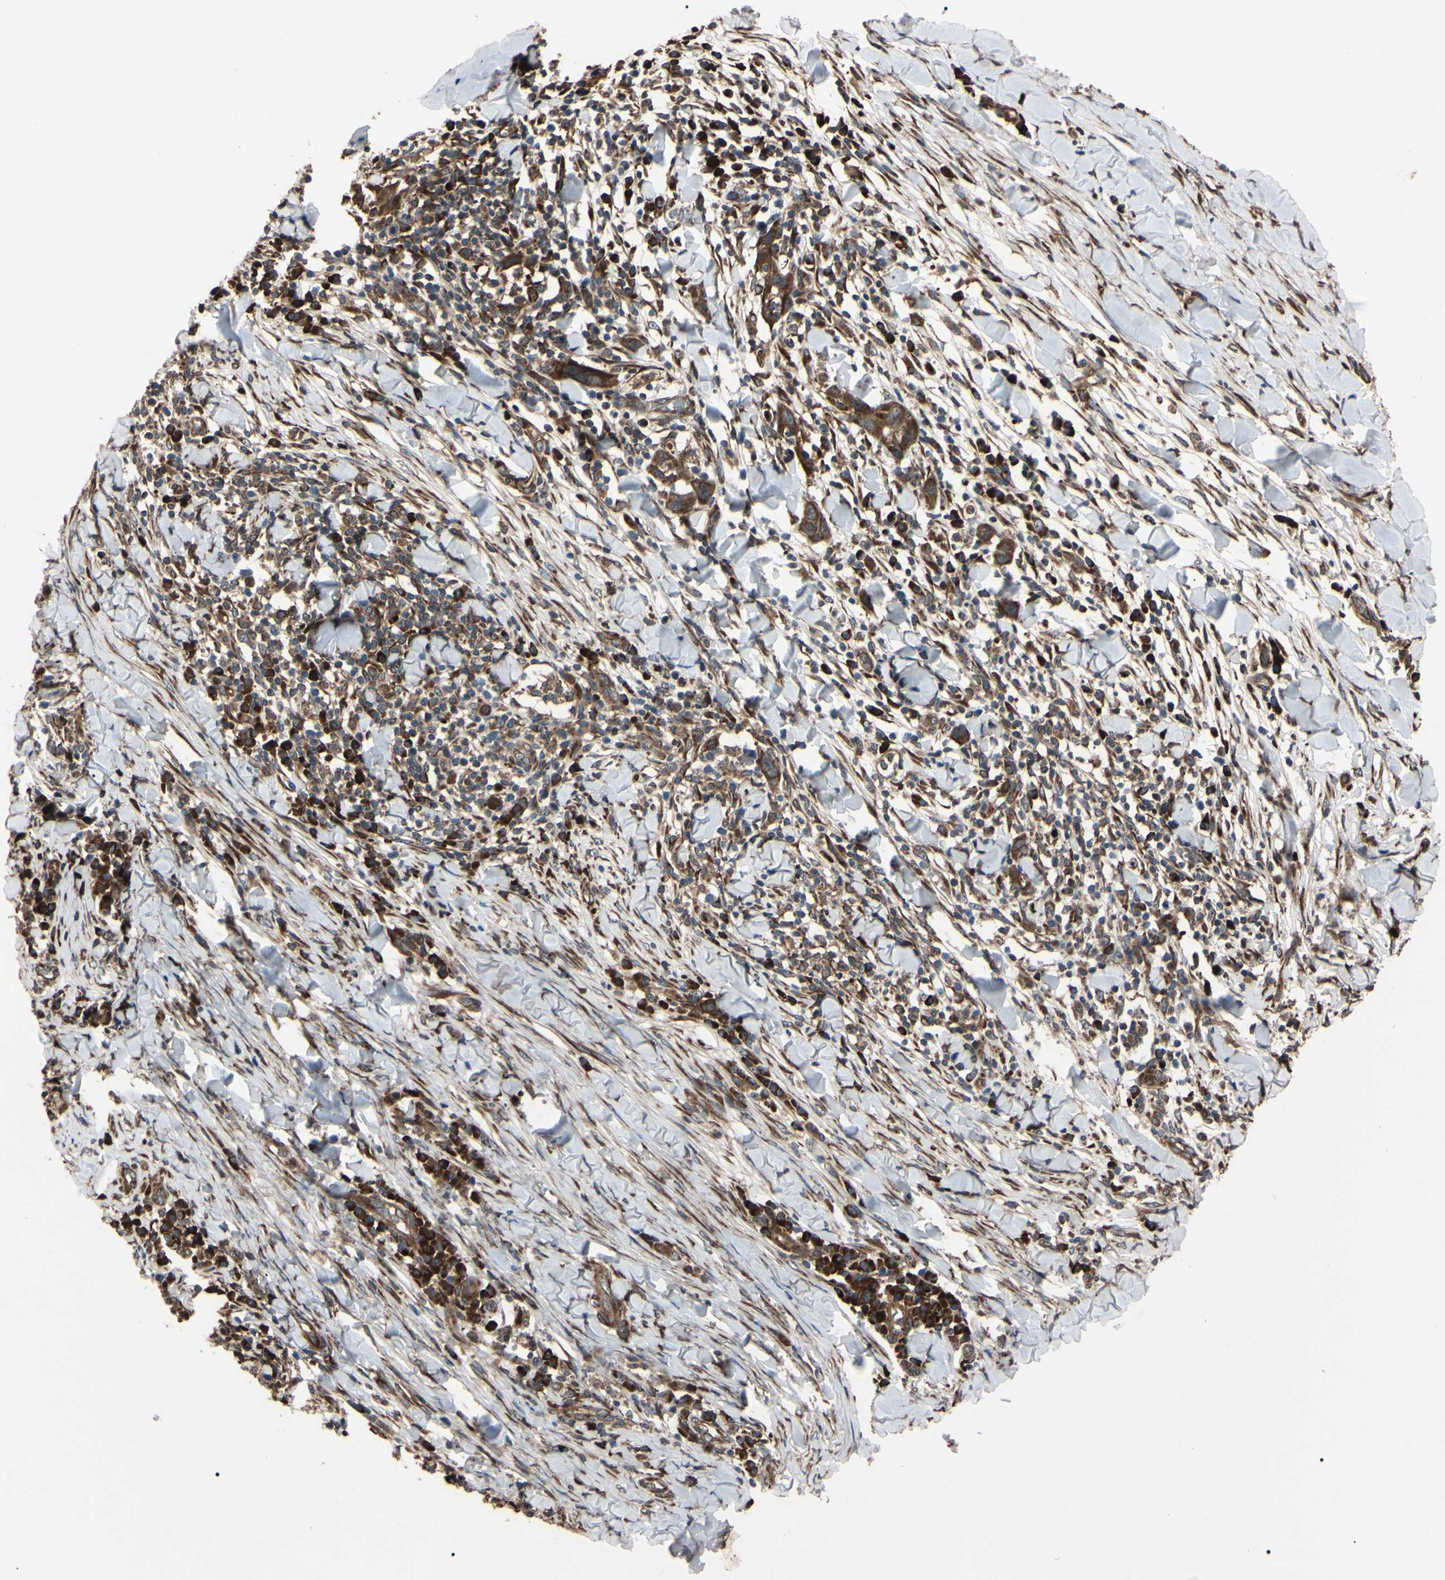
{"staining": {"intensity": "strong", "quantity": ">75%", "location": "cytoplasmic/membranous"}, "tissue": "skin cancer", "cell_type": "Tumor cells", "image_type": "cancer", "snomed": [{"axis": "morphology", "description": "Squamous cell carcinoma, NOS"}, {"axis": "topography", "description": "Skin"}], "caption": "Skin cancer was stained to show a protein in brown. There is high levels of strong cytoplasmic/membranous expression in approximately >75% of tumor cells.", "gene": "GUCY1B1", "patient": {"sex": "male", "age": 24}}